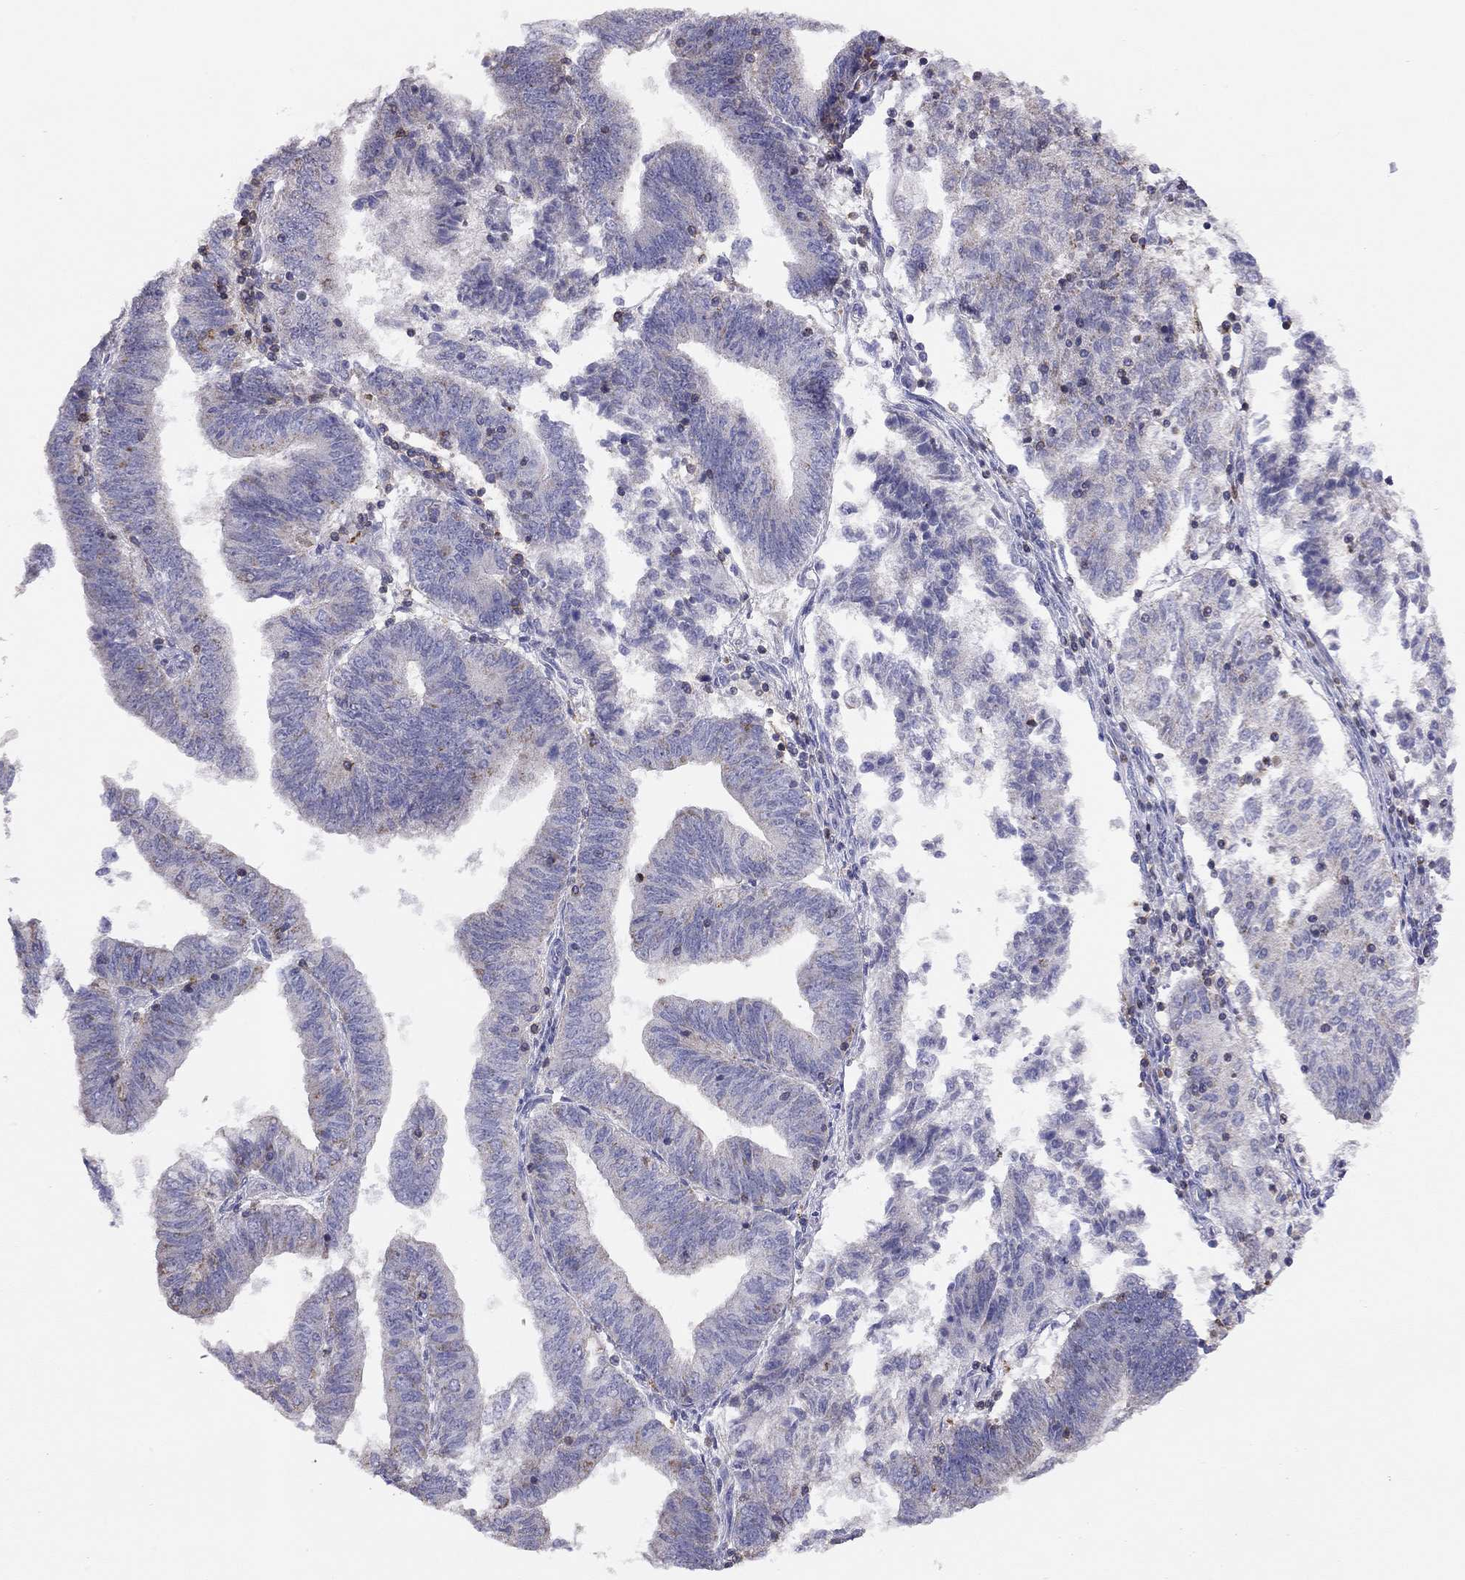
{"staining": {"intensity": "negative", "quantity": "none", "location": "none"}, "tissue": "endometrial cancer", "cell_type": "Tumor cells", "image_type": "cancer", "snomed": [{"axis": "morphology", "description": "Adenocarcinoma, NOS"}, {"axis": "topography", "description": "Endometrium"}], "caption": "A high-resolution histopathology image shows immunohistochemistry staining of endometrial adenocarcinoma, which displays no significant positivity in tumor cells.", "gene": "CITED1", "patient": {"sex": "female", "age": 82}}